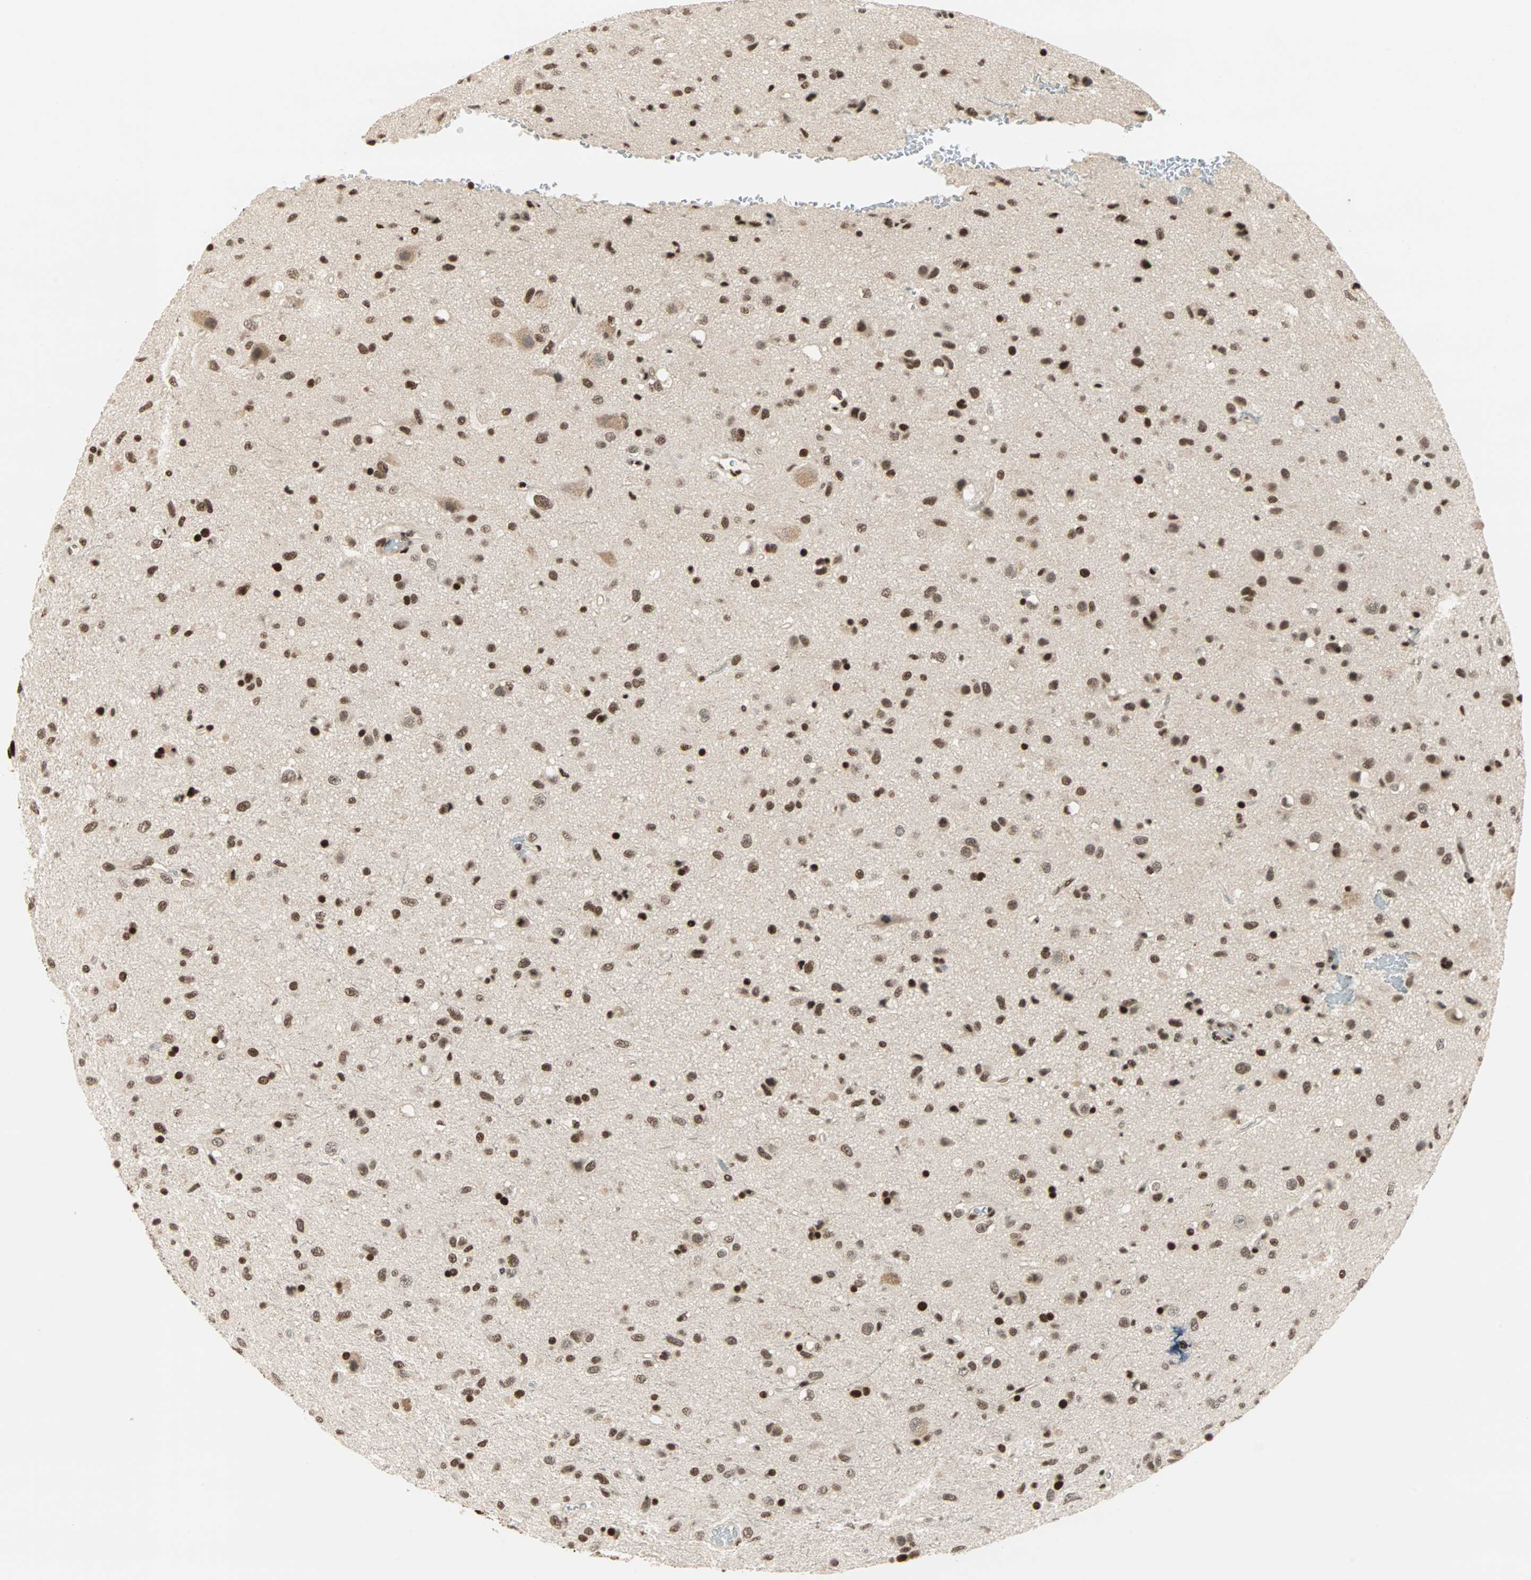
{"staining": {"intensity": "strong", "quantity": ">75%", "location": "nuclear"}, "tissue": "glioma", "cell_type": "Tumor cells", "image_type": "cancer", "snomed": [{"axis": "morphology", "description": "Glioma, malignant, Low grade"}, {"axis": "topography", "description": "Brain"}], "caption": "Protein staining displays strong nuclear positivity in about >75% of tumor cells in glioma.", "gene": "BLM", "patient": {"sex": "male", "age": 77}}